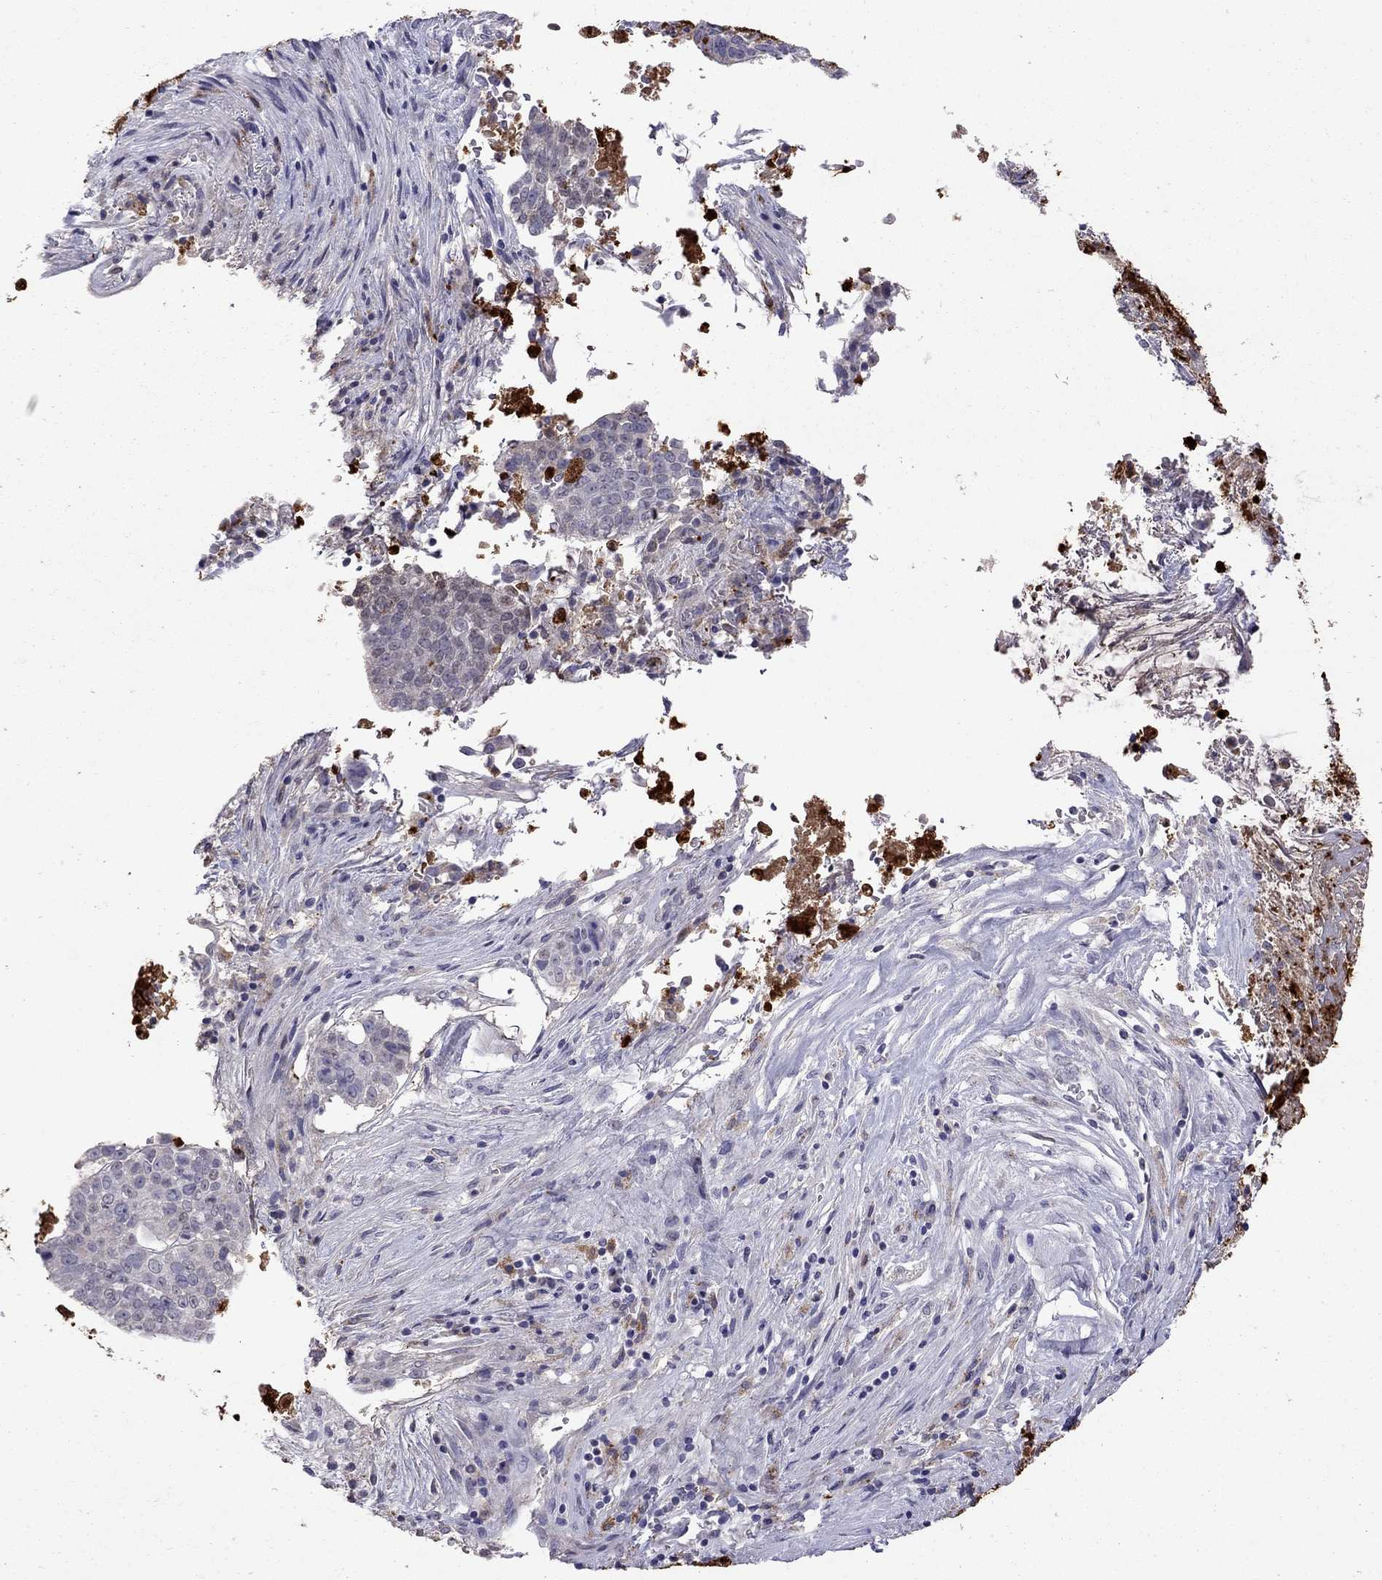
{"staining": {"intensity": "weak", "quantity": "<25%", "location": "cytoplasmic/membranous"}, "tissue": "lung cancer", "cell_type": "Tumor cells", "image_type": "cancer", "snomed": [{"axis": "morphology", "description": "Squamous cell carcinoma, NOS"}, {"axis": "topography", "description": "Lung"}], "caption": "Human squamous cell carcinoma (lung) stained for a protein using immunohistochemistry (IHC) shows no staining in tumor cells.", "gene": "SERPINA3", "patient": {"sex": "male", "age": 64}}